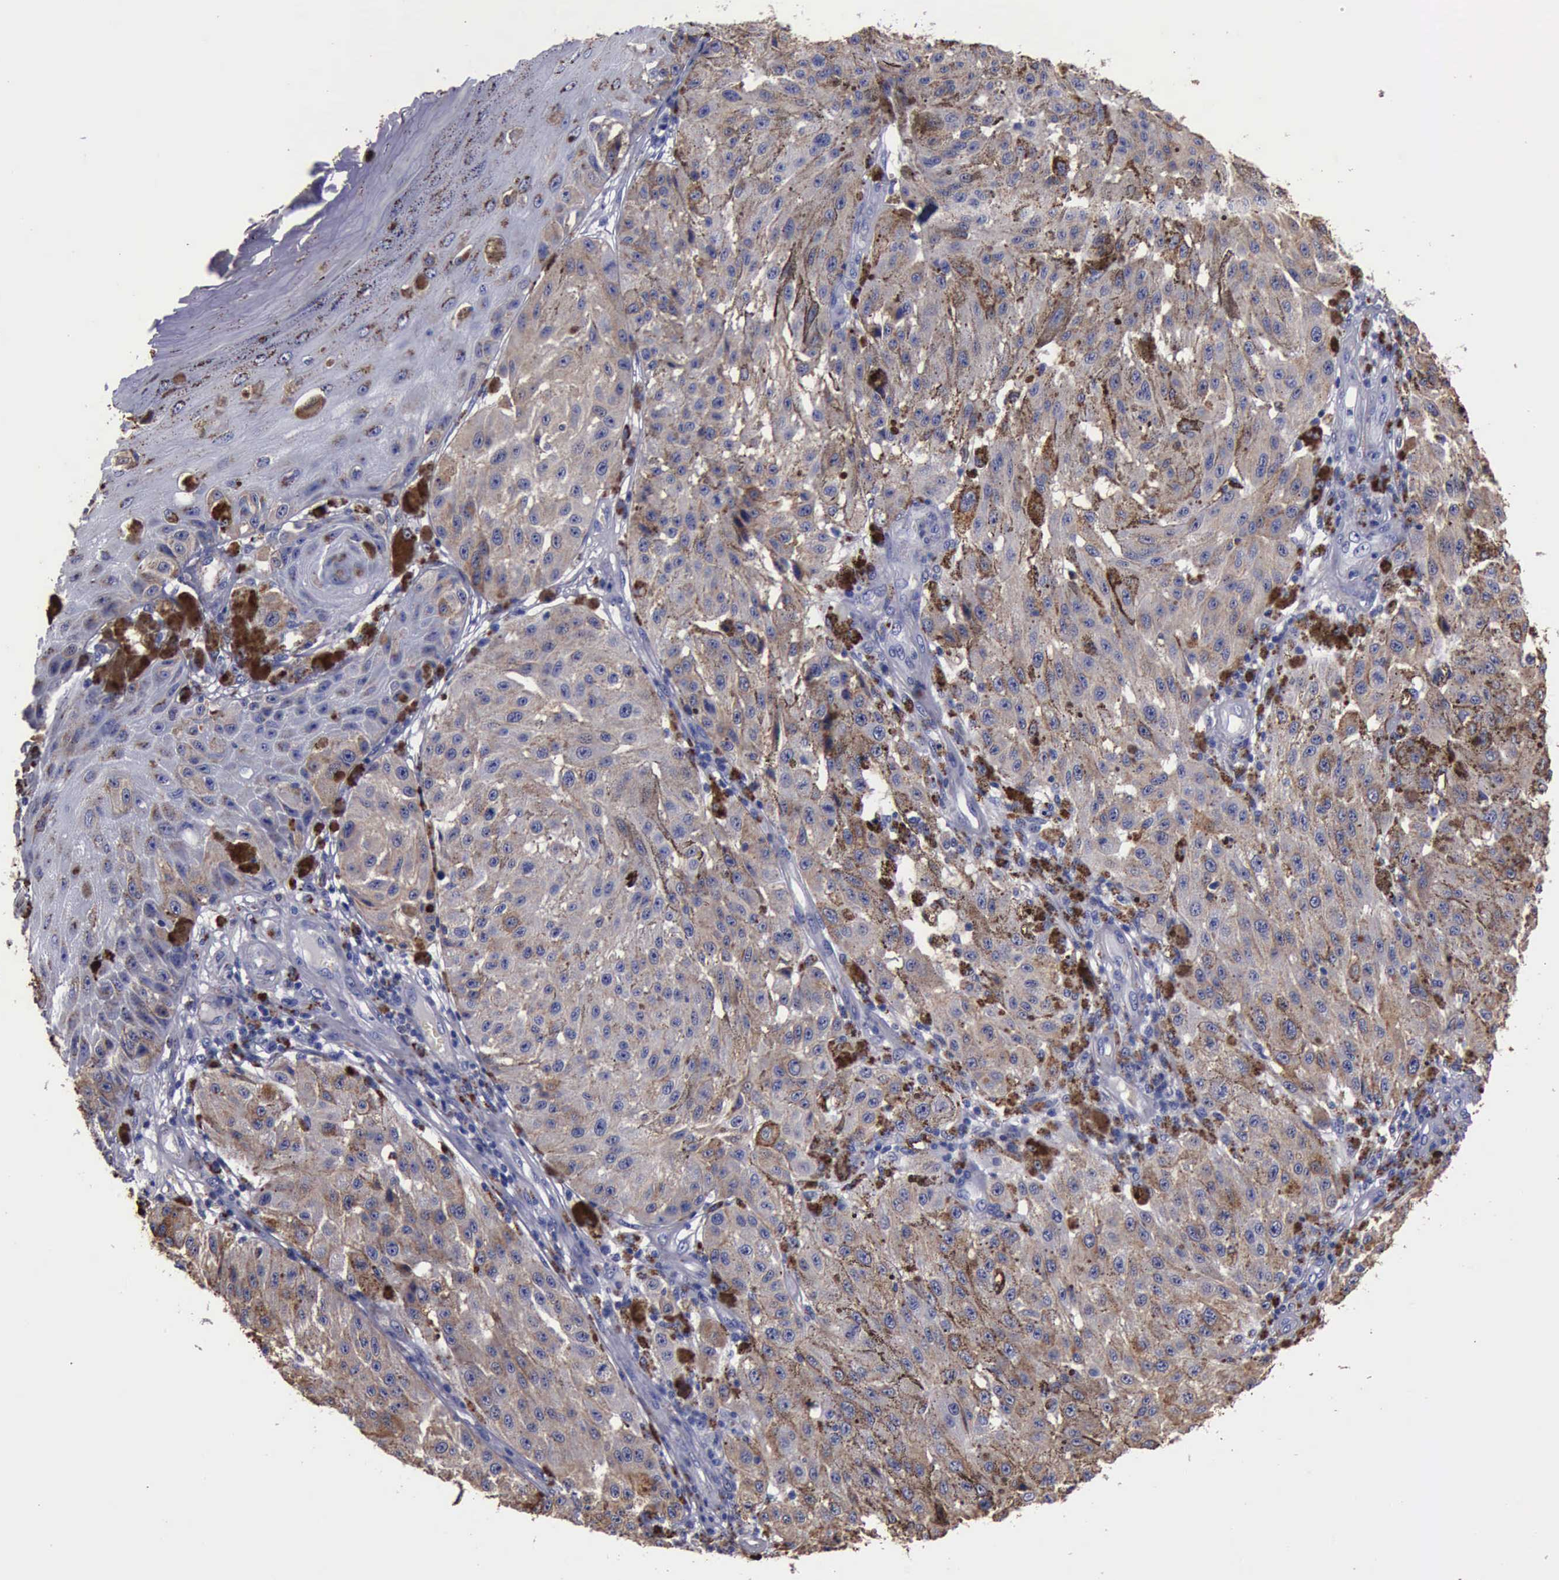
{"staining": {"intensity": "weak", "quantity": ">75%", "location": "cytoplasmic/membranous"}, "tissue": "melanoma", "cell_type": "Tumor cells", "image_type": "cancer", "snomed": [{"axis": "morphology", "description": "Malignant melanoma, NOS"}, {"axis": "topography", "description": "Skin"}], "caption": "IHC (DAB) staining of melanoma exhibits weak cytoplasmic/membranous protein positivity in about >75% of tumor cells.", "gene": "CTSD", "patient": {"sex": "female", "age": 64}}